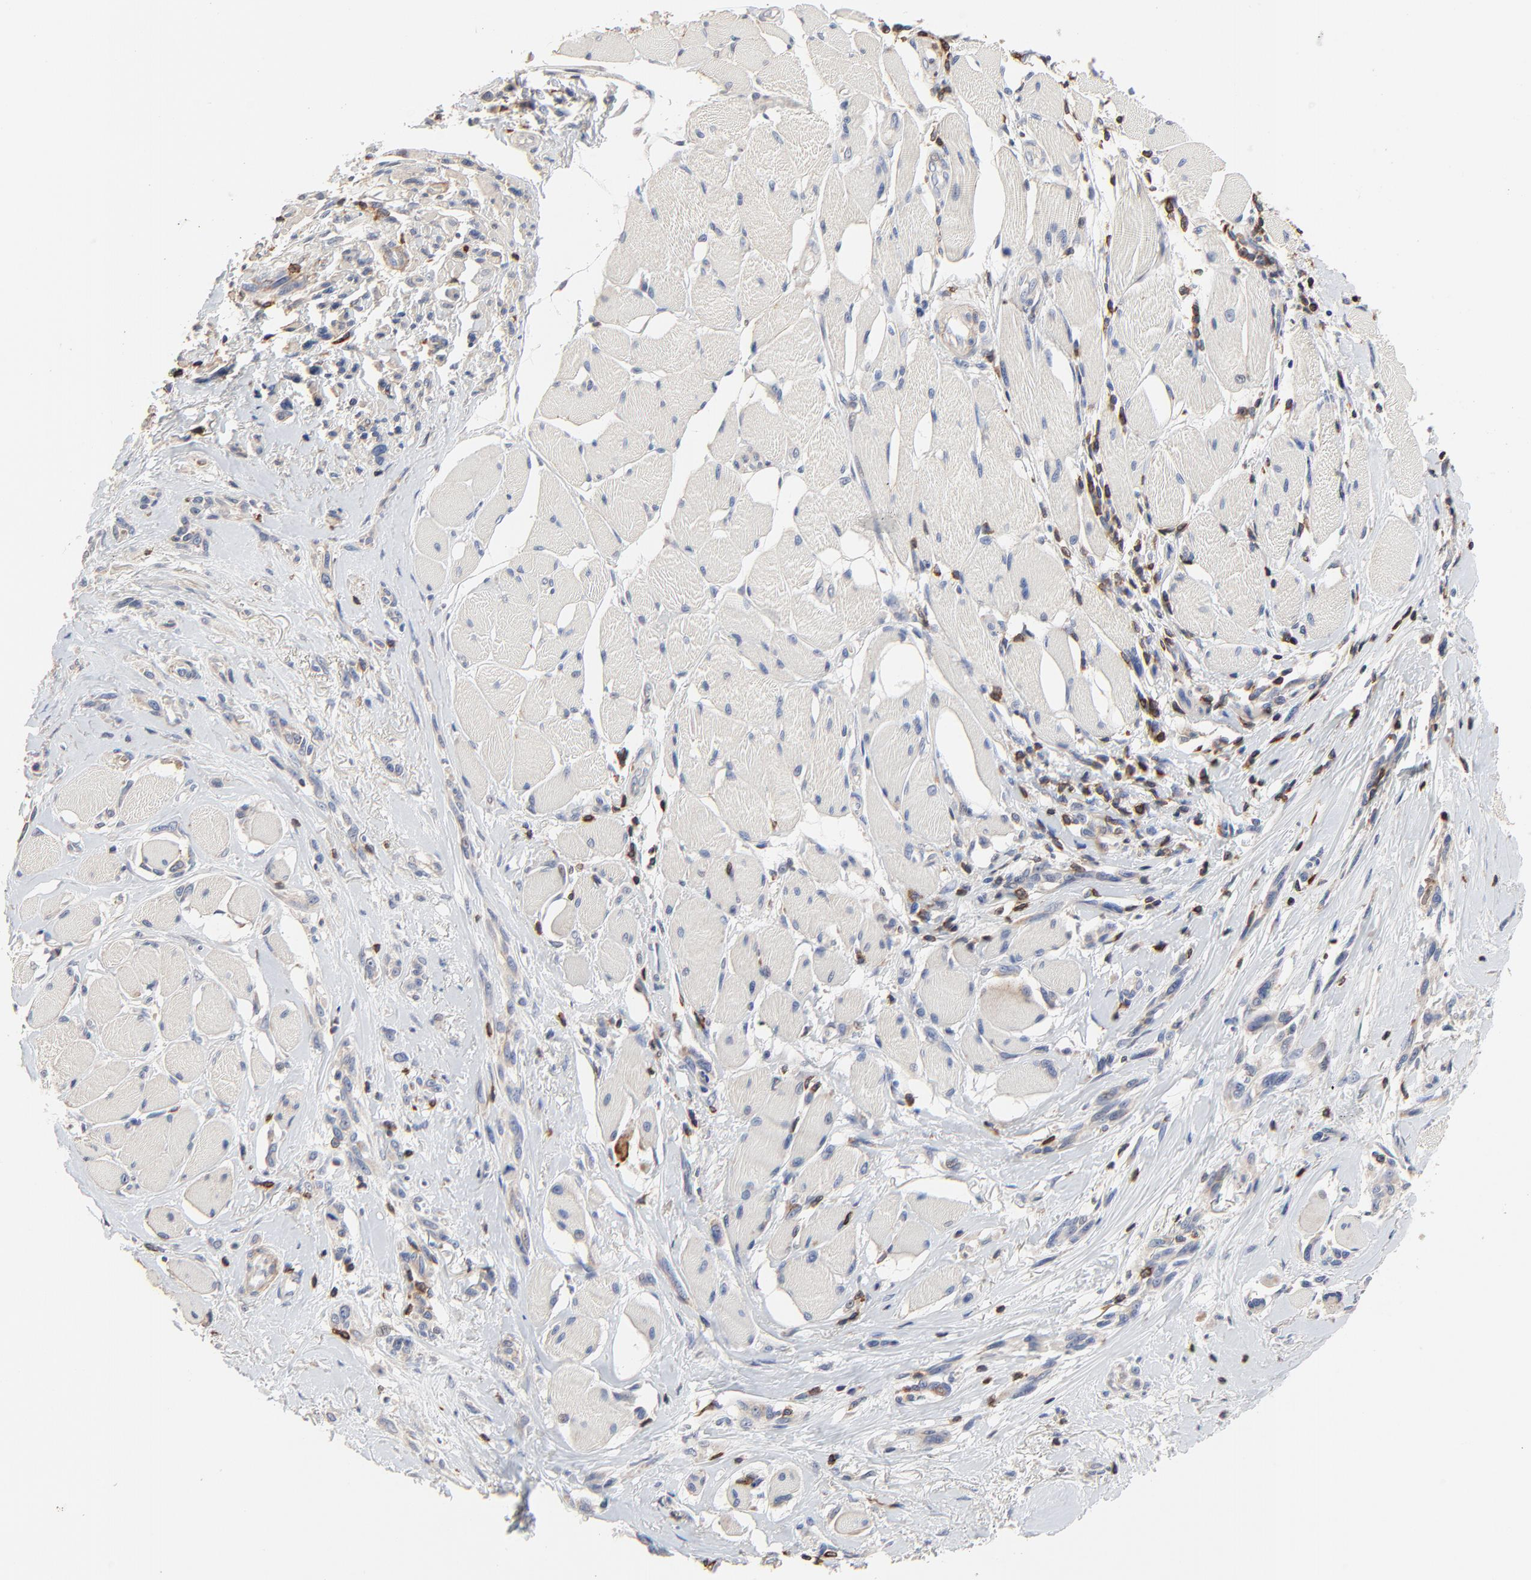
{"staining": {"intensity": "weak", "quantity": "<25%", "location": "cytoplasmic/membranous"}, "tissue": "melanoma", "cell_type": "Tumor cells", "image_type": "cancer", "snomed": [{"axis": "morphology", "description": "Malignant melanoma, NOS"}, {"axis": "topography", "description": "Skin"}], "caption": "High magnification brightfield microscopy of malignant melanoma stained with DAB (3,3'-diaminobenzidine) (brown) and counterstained with hematoxylin (blue): tumor cells show no significant positivity. Nuclei are stained in blue.", "gene": "SKAP1", "patient": {"sex": "male", "age": 91}}